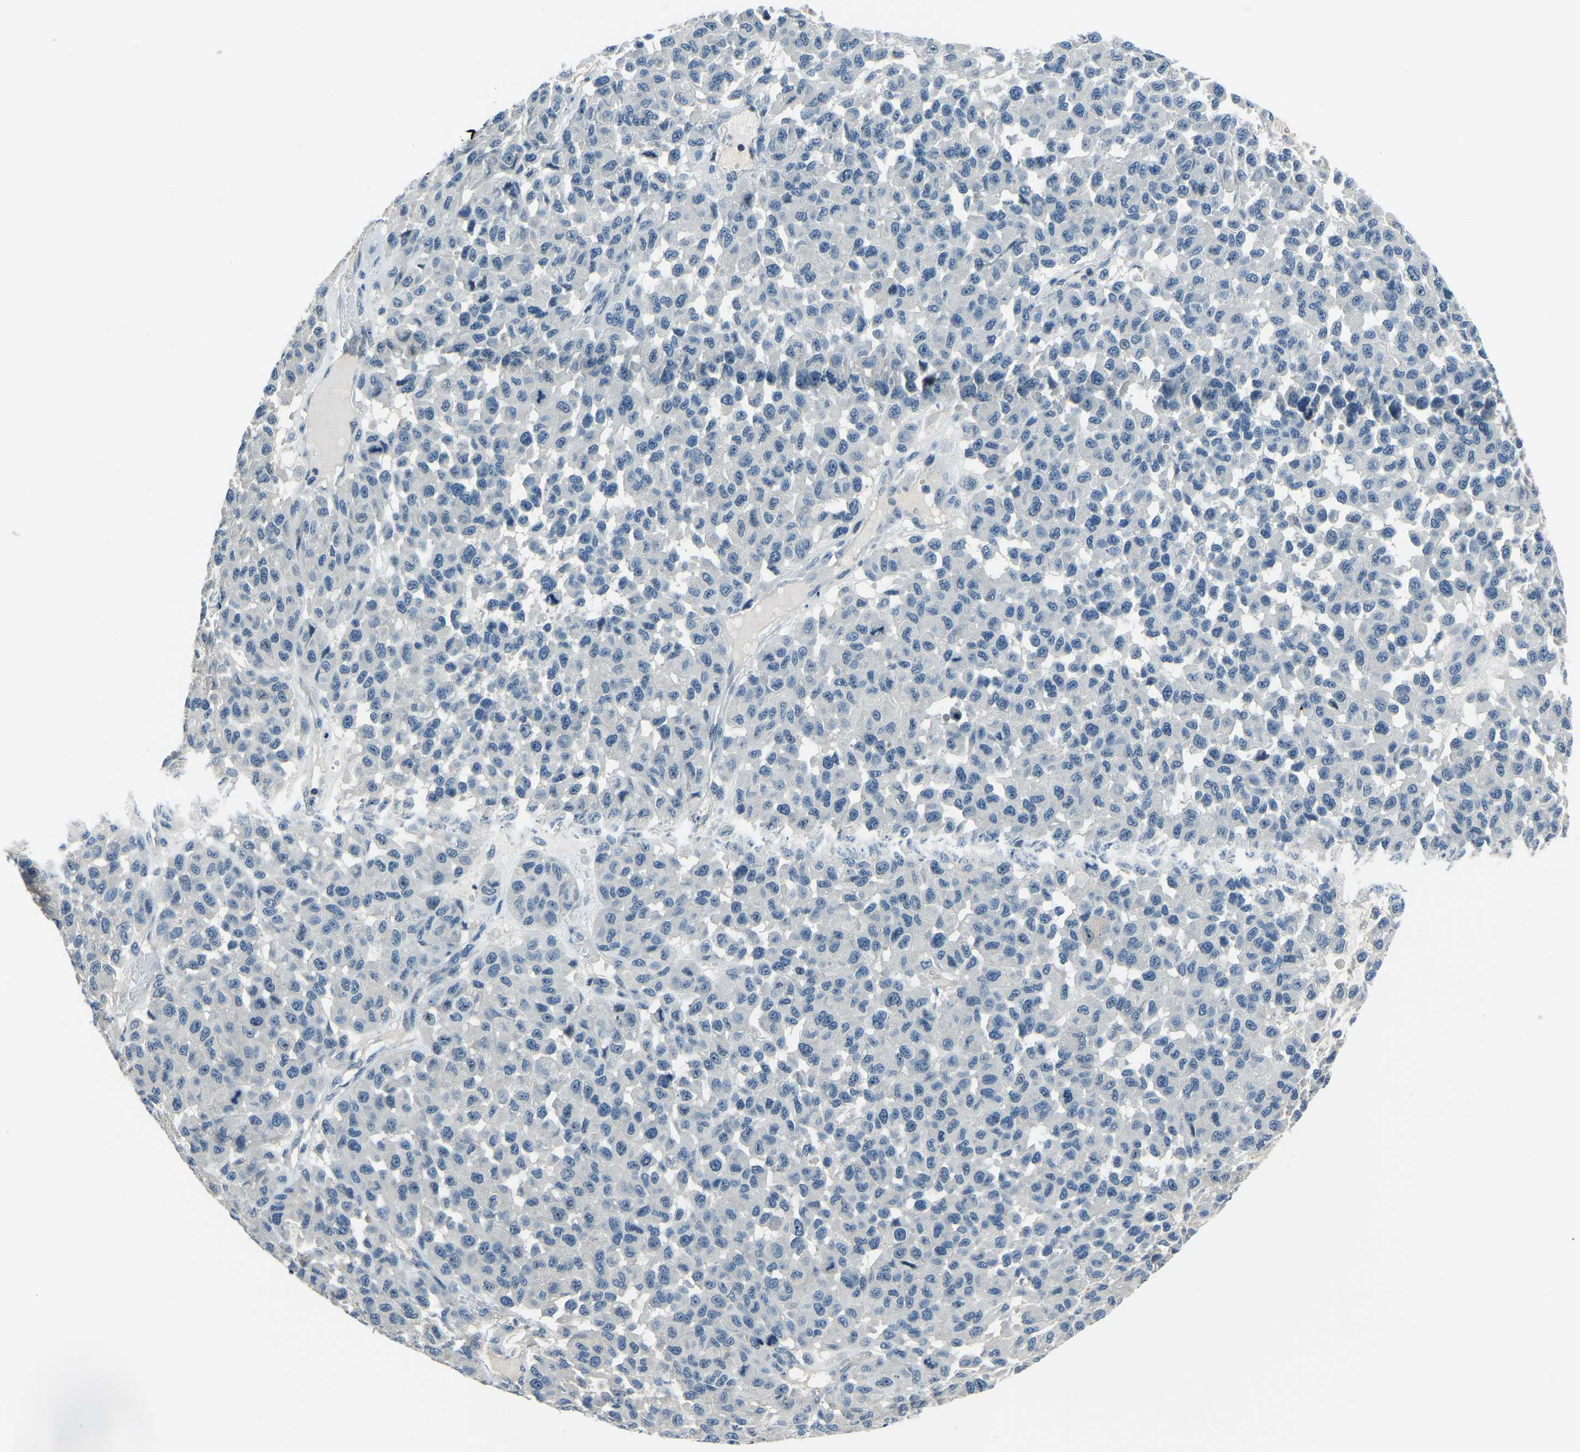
{"staining": {"intensity": "negative", "quantity": "none", "location": "none"}, "tissue": "melanoma", "cell_type": "Tumor cells", "image_type": "cancer", "snomed": [{"axis": "morphology", "description": "Malignant melanoma, NOS"}, {"axis": "topography", "description": "Skin"}], "caption": "Tumor cells show no significant protein expression in melanoma.", "gene": "RRP1", "patient": {"sex": "male", "age": 62}}